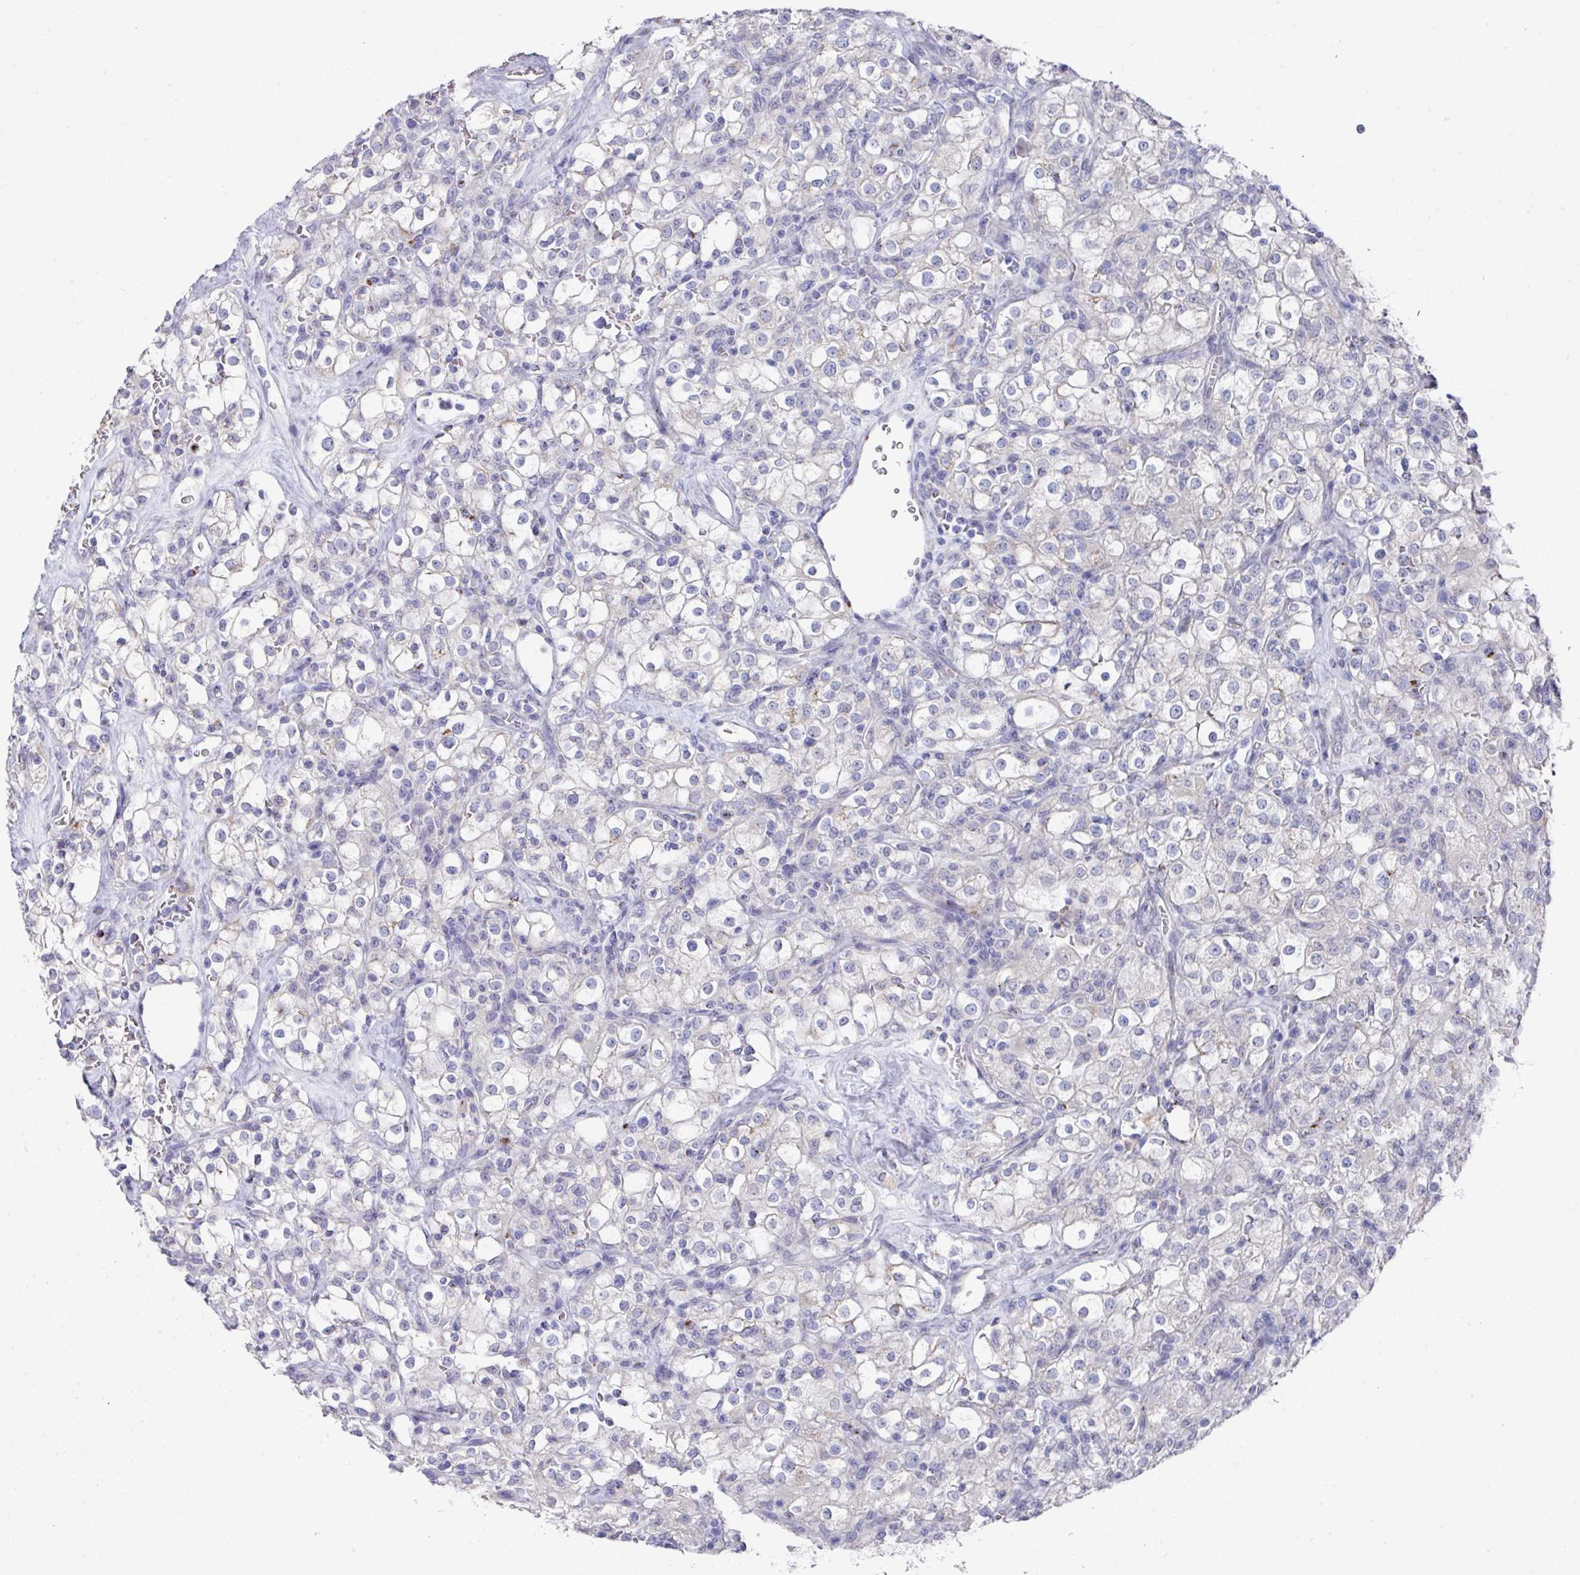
{"staining": {"intensity": "negative", "quantity": "none", "location": "none"}, "tissue": "renal cancer", "cell_type": "Tumor cells", "image_type": "cancer", "snomed": [{"axis": "morphology", "description": "Adenocarcinoma, NOS"}, {"axis": "topography", "description": "Kidney"}], "caption": "High power microscopy histopathology image of an IHC histopathology image of renal cancer (adenocarcinoma), revealing no significant staining in tumor cells.", "gene": "VKORC1L1", "patient": {"sex": "female", "age": 74}}